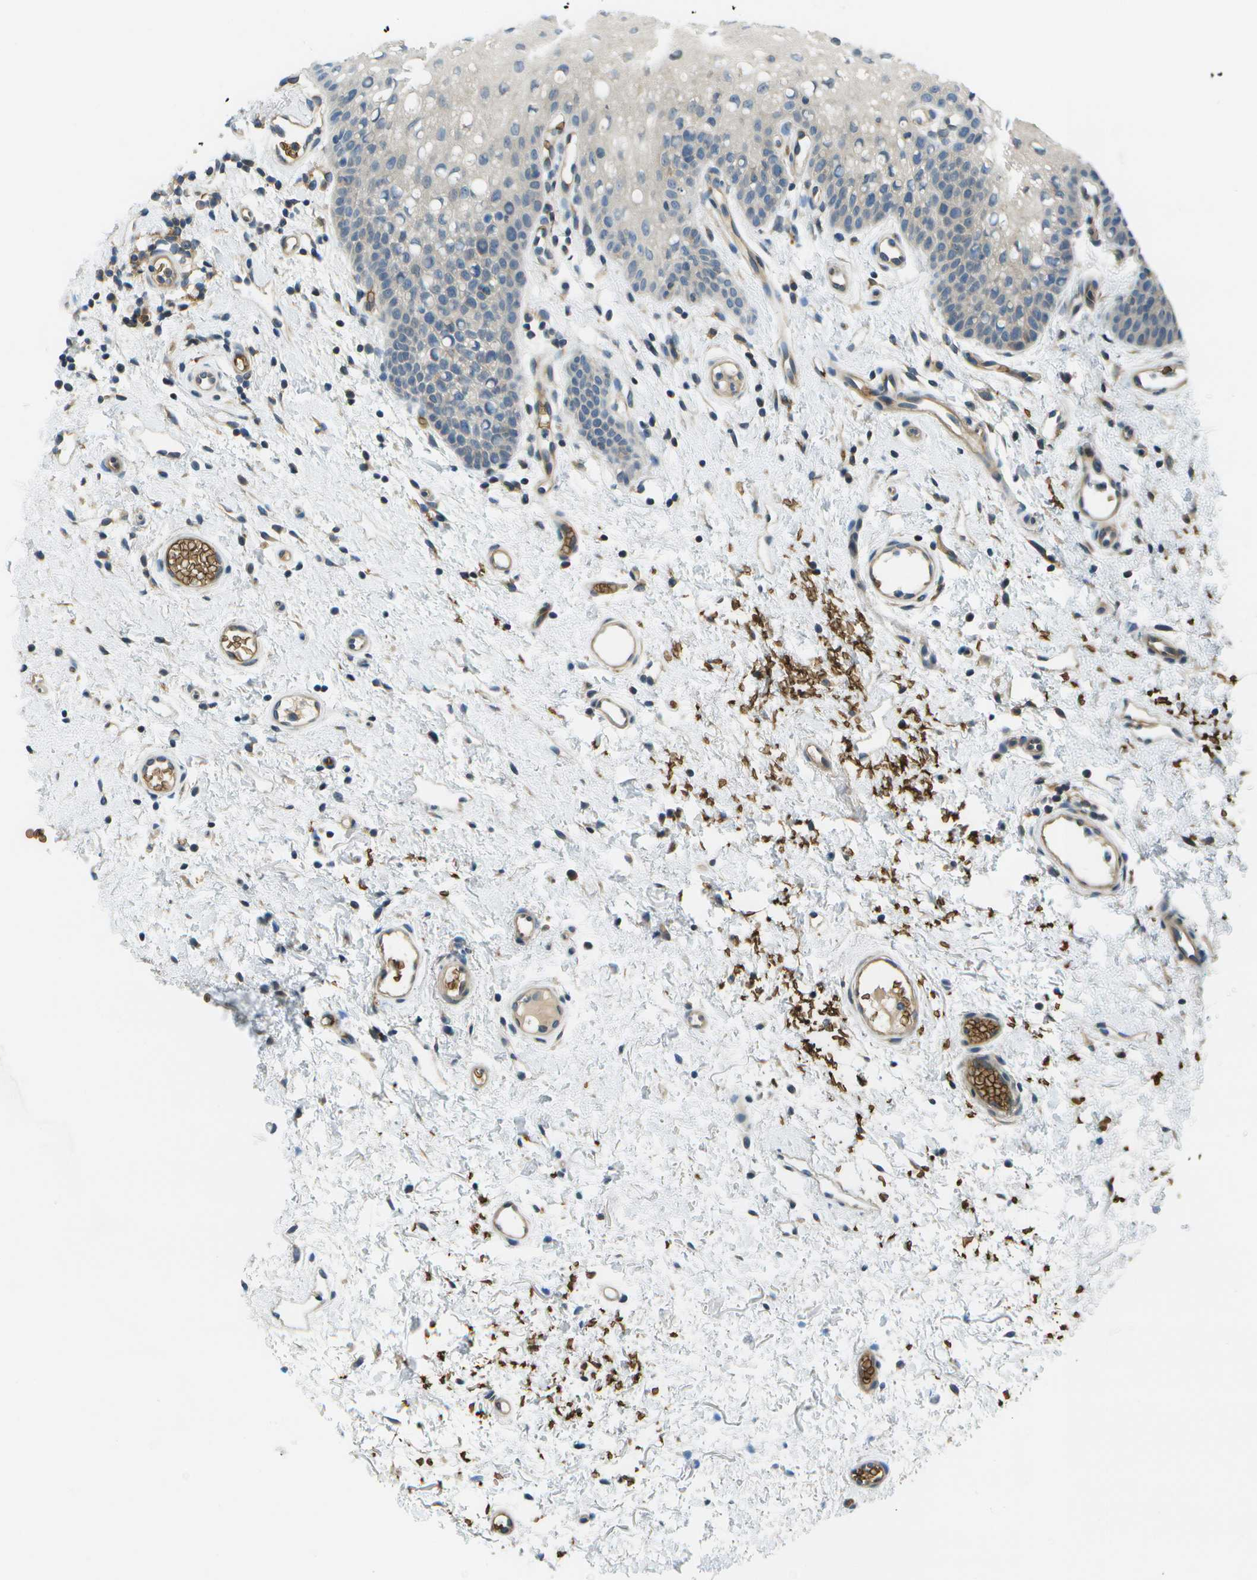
{"staining": {"intensity": "weak", "quantity": "25%-75%", "location": "cytoplasmic/membranous"}, "tissue": "oral mucosa", "cell_type": "Squamous epithelial cells", "image_type": "normal", "snomed": [{"axis": "morphology", "description": "Normal tissue, NOS"}, {"axis": "morphology", "description": "Squamous cell carcinoma, NOS"}, {"axis": "topography", "description": "Oral tissue"}, {"axis": "topography", "description": "Salivary gland"}, {"axis": "topography", "description": "Head-Neck"}], "caption": "IHC photomicrograph of normal human oral mucosa stained for a protein (brown), which reveals low levels of weak cytoplasmic/membranous positivity in about 25%-75% of squamous epithelial cells.", "gene": "CTIF", "patient": {"sex": "female", "age": 62}}